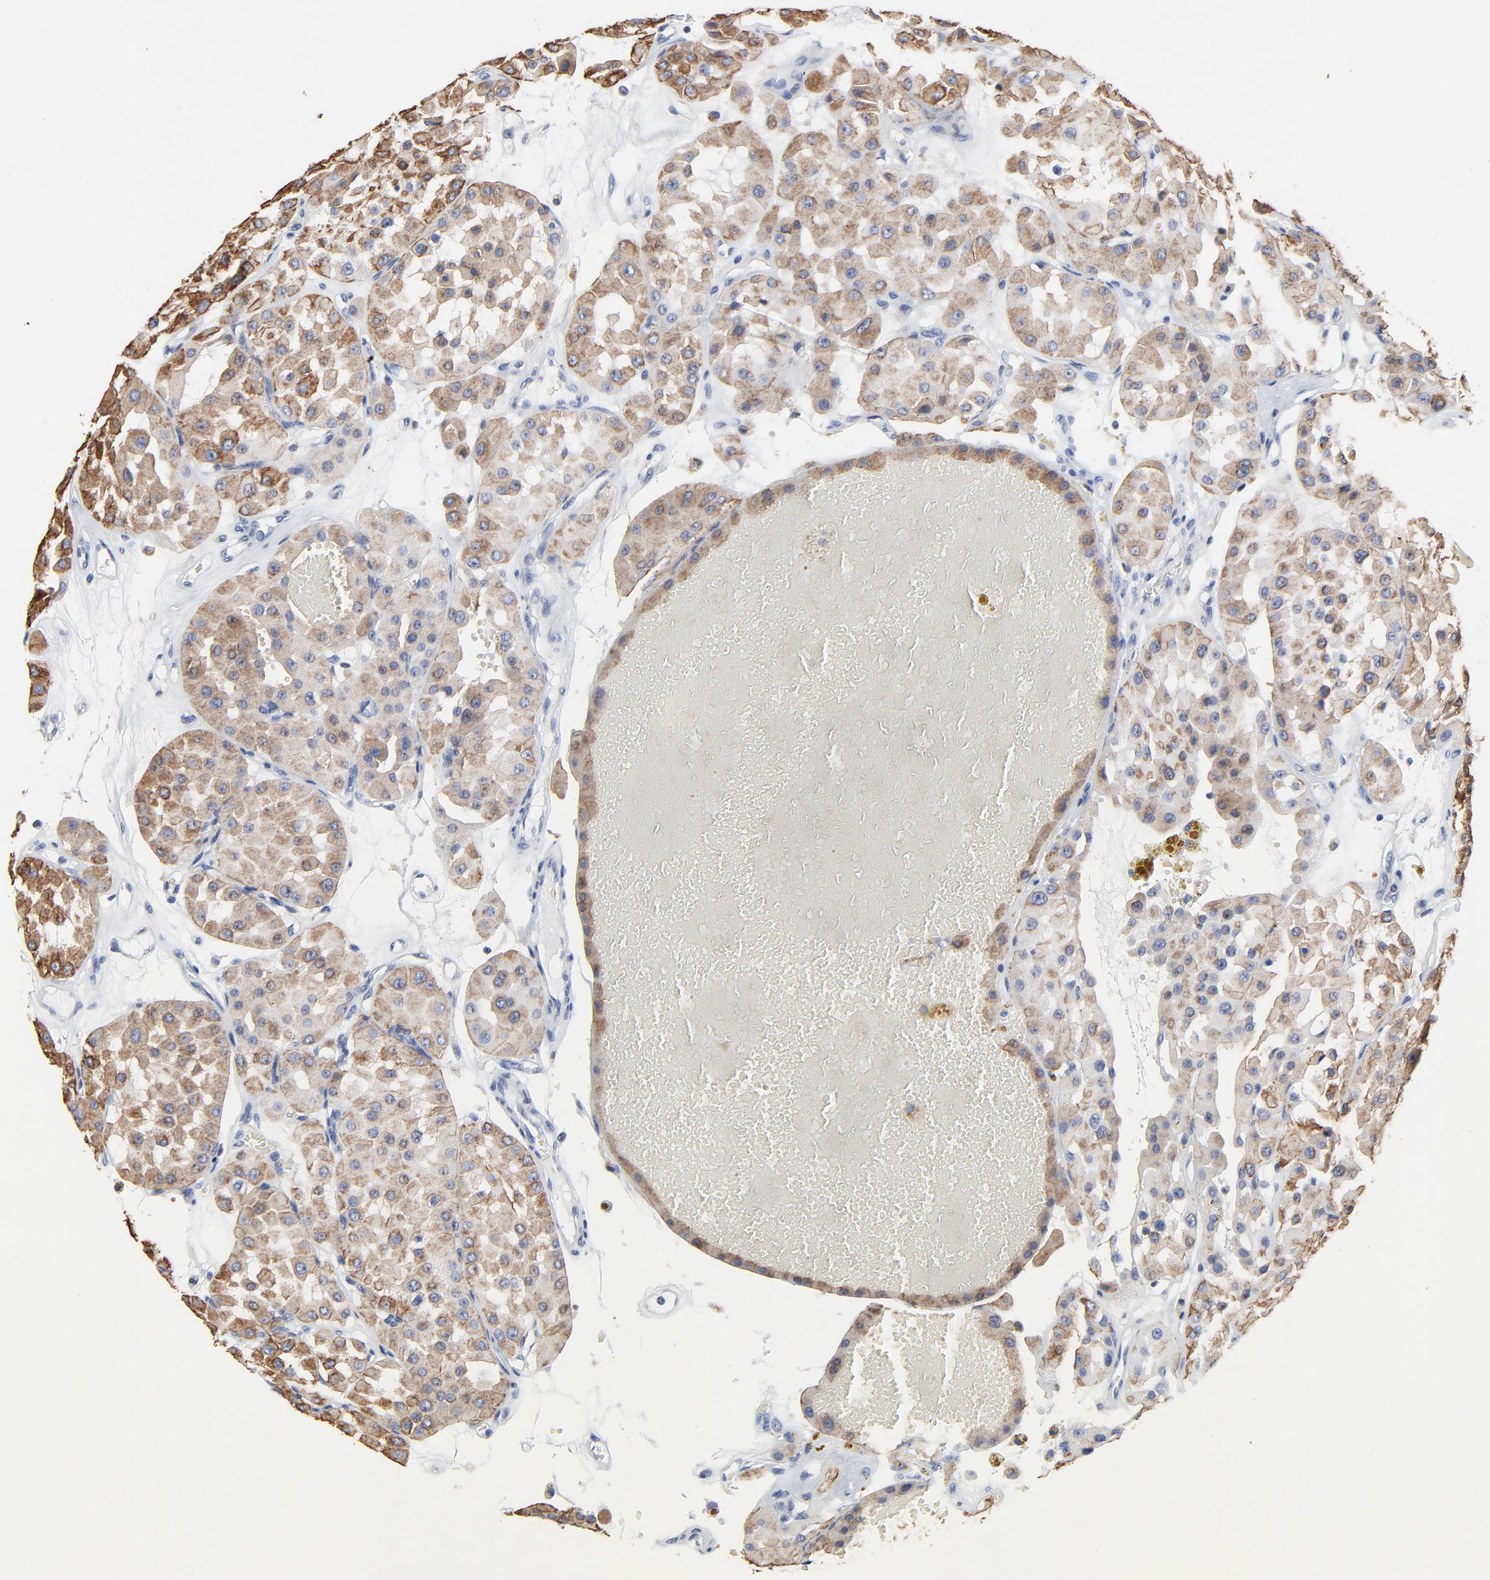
{"staining": {"intensity": "moderate", "quantity": ">75%", "location": "cytoplasmic/membranous"}, "tissue": "renal cancer", "cell_type": "Tumor cells", "image_type": "cancer", "snomed": [{"axis": "morphology", "description": "Adenocarcinoma, uncertain malignant potential"}, {"axis": "topography", "description": "Kidney"}], "caption": "Moderate cytoplasmic/membranous expression for a protein is present in approximately >75% of tumor cells of renal cancer (adenocarcinoma,  uncertain malignant potential) using IHC.", "gene": "LNX1", "patient": {"sex": "male", "age": 63}}